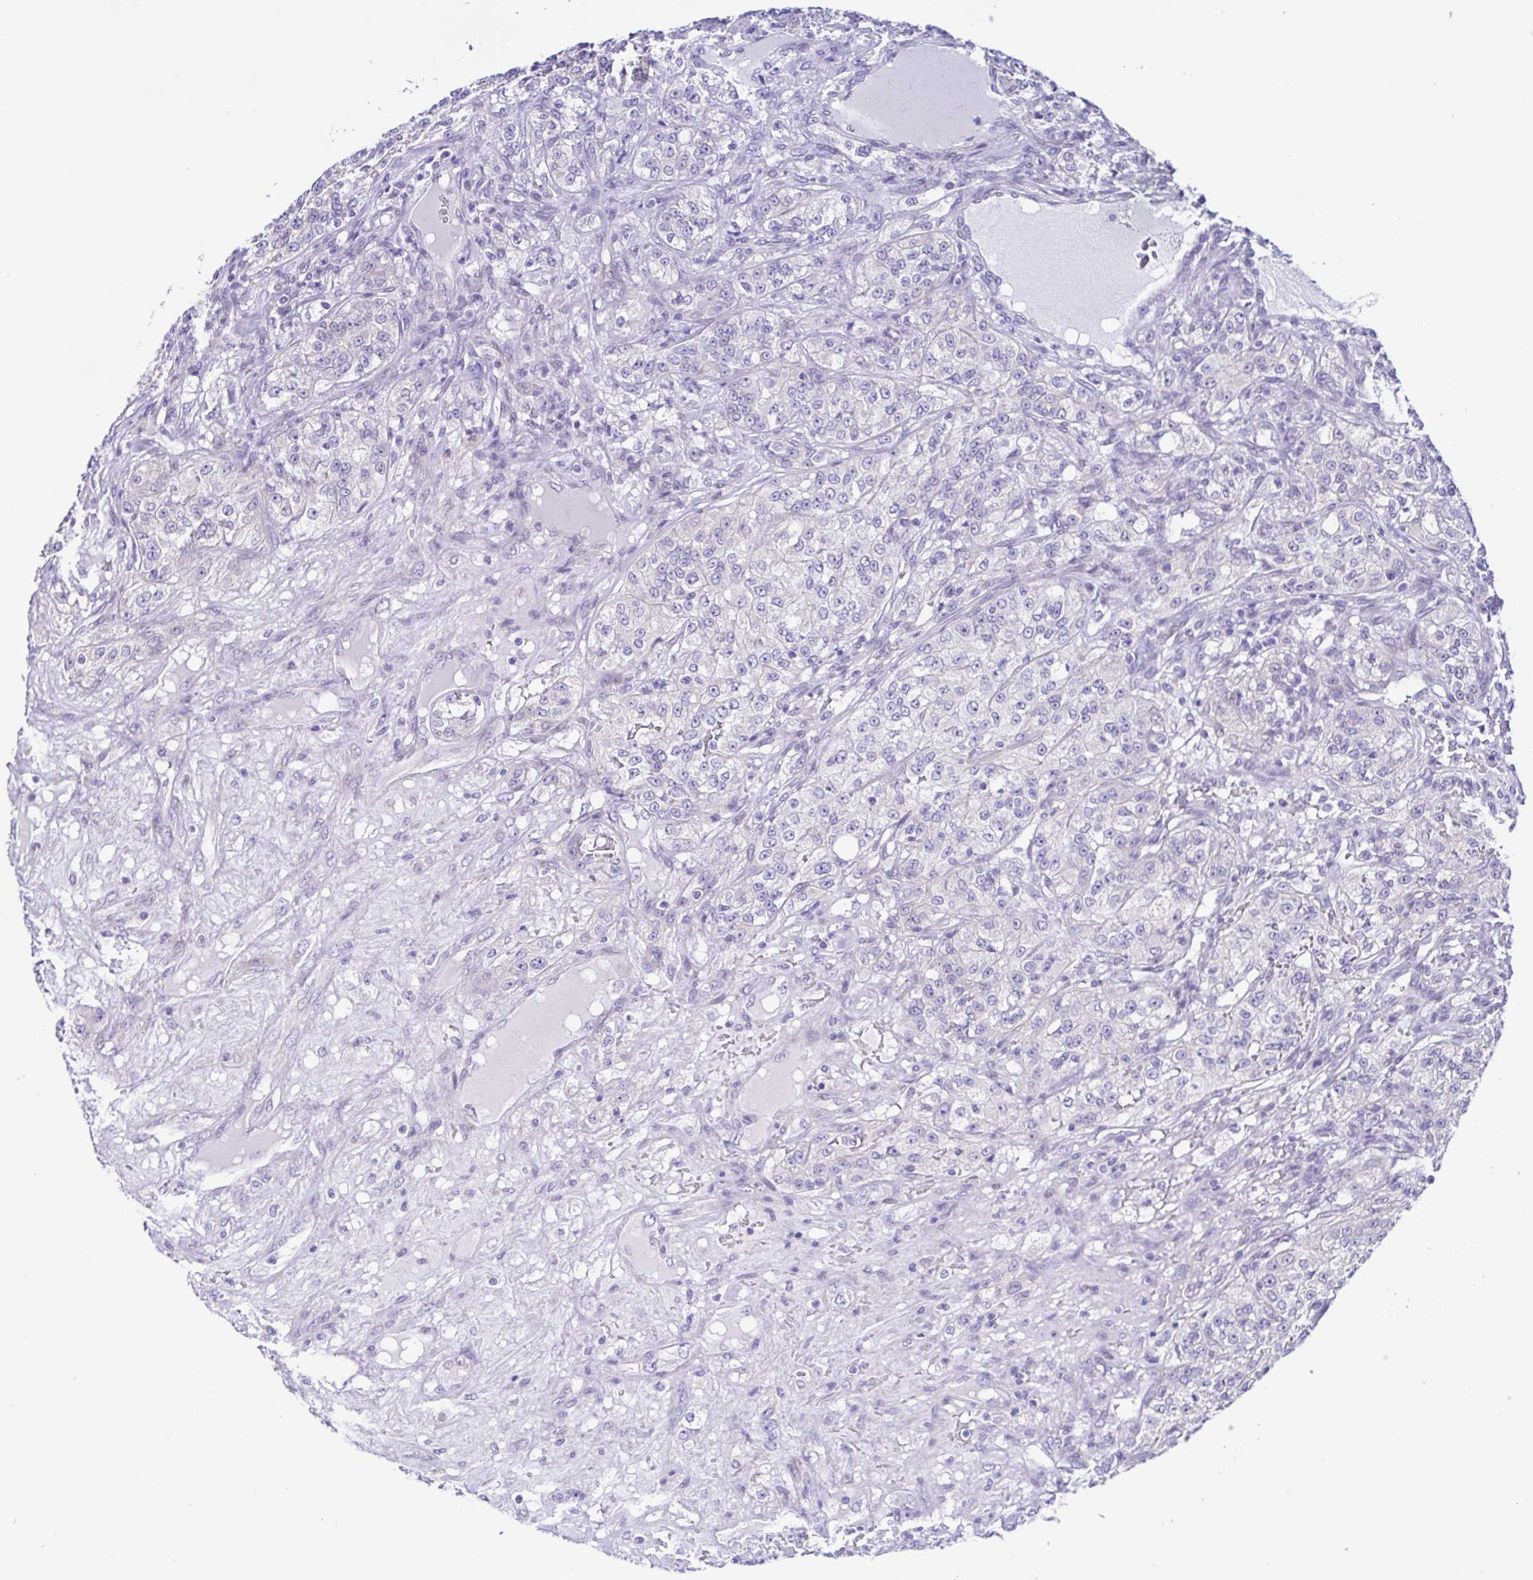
{"staining": {"intensity": "negative", "quantity": "none", "location": "none"}, "tissue": "renal cancer", "cell_type": "Tumor cells", "image_type": "cancer", "snomed": [{"axis": "morphology", "description": "Adenocarcinoma, NOS"}, {"axis": "topography", "description": "Kidney"}], "caption": "Tumor cells are negative for brown protein staining in renal cancer (adenocarcinoma). Brightfield microscopy of immunohistochemistry stained with DAB (3,3'-diaminobenzidine) (brown) and hematoxylin (blue), captured at high magnification.", "gene": "TGM3", "patient": {"sex": "female", "age": 63}}